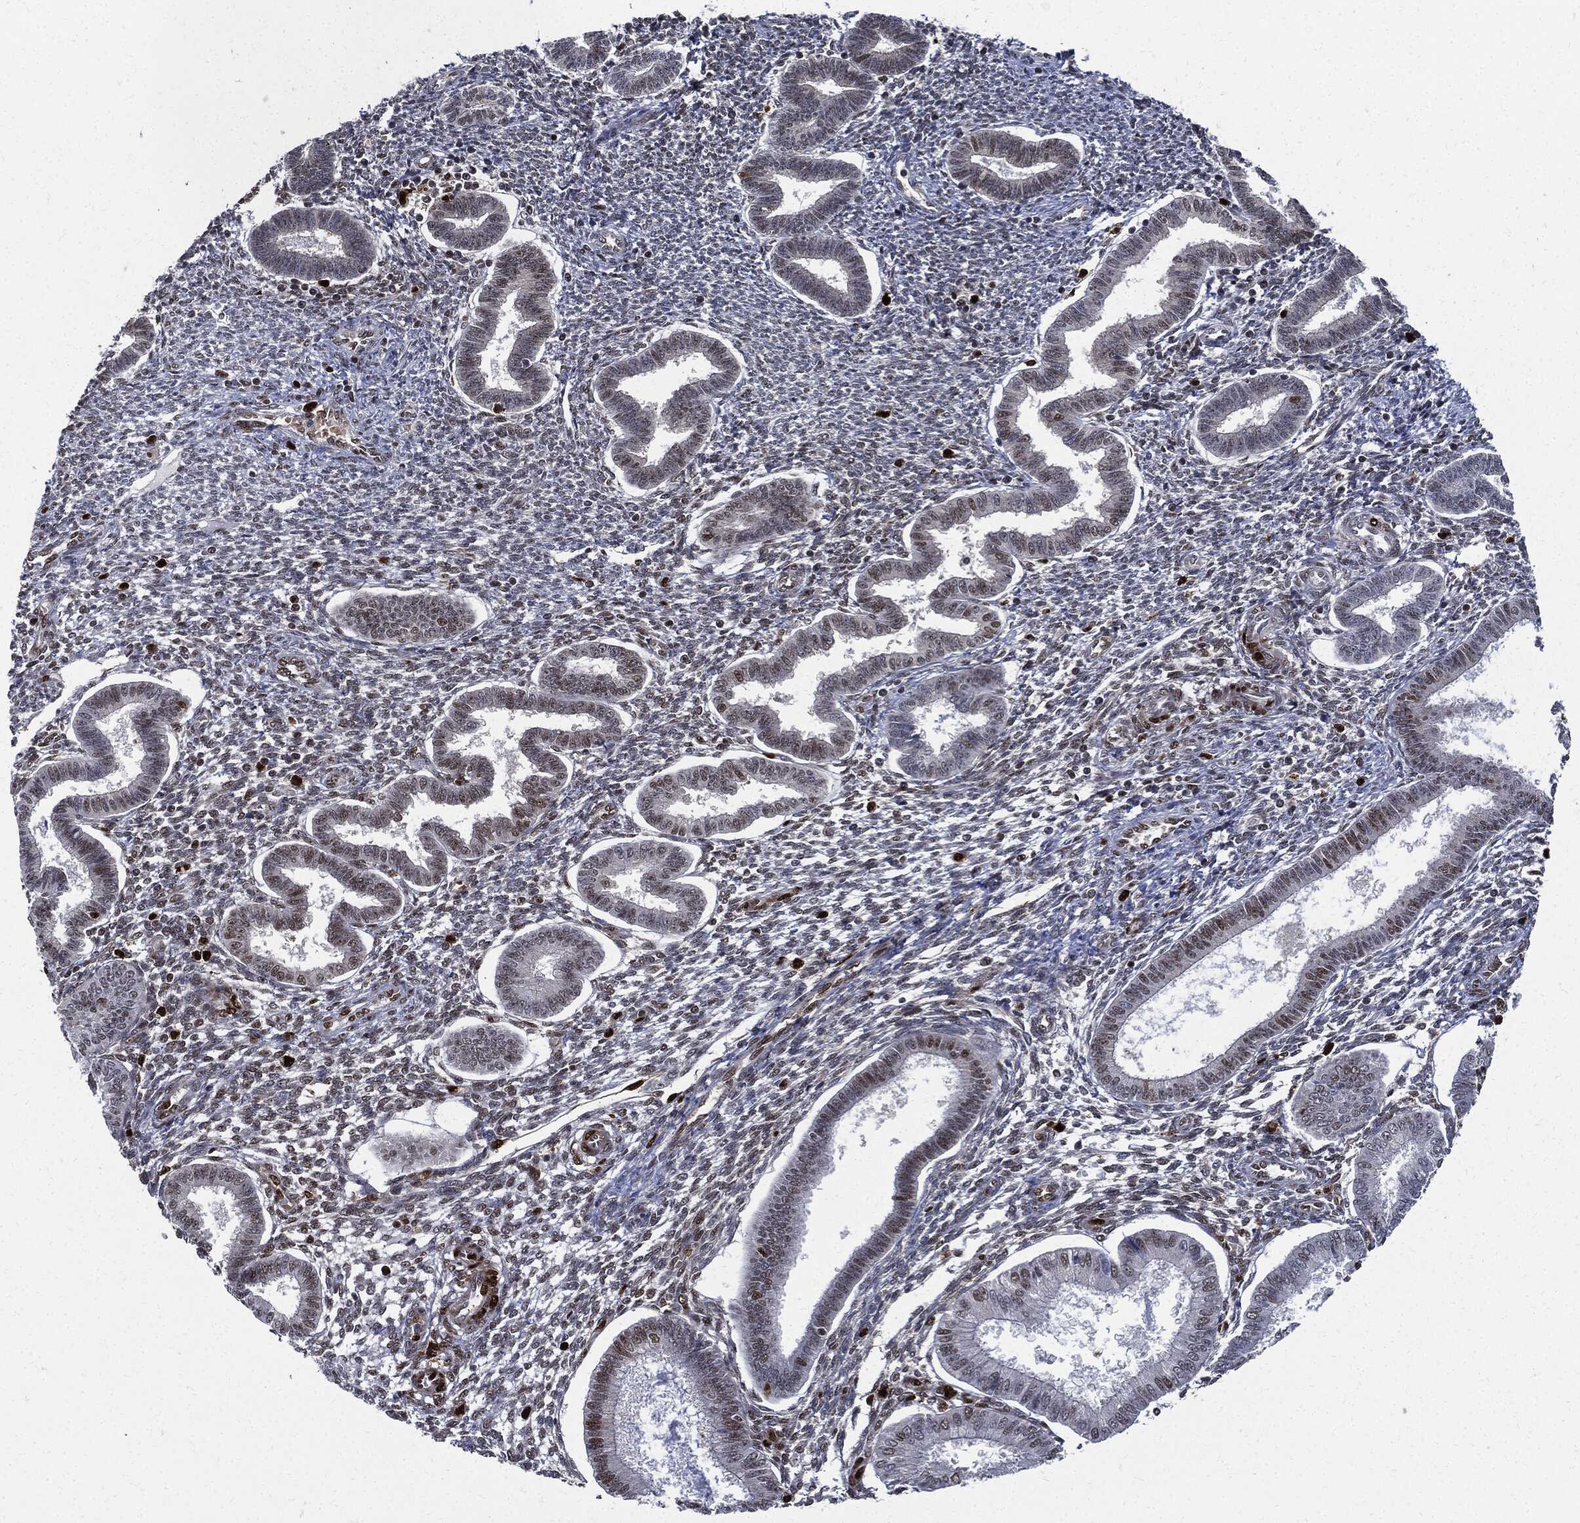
{"staining": {"intensity": "strong", "quantity": ">75%", "location": "nuclear"}, "tissue": "endometrium", "cell_type": "Cells in endometrial stroma", "image_type": "normal", "snomed": [{"axis": "morphology", "description": "Normal tissue, NOS"}, {"axis": "topography", "description": "Endometrium"}], "caption": "Immunohistochemical staining of unremarkable endometrium reveals >75% levels of strong nuclear protein positivity in approximately >75% of cells in endometrial stroma.", "gene": "PCNA", "patient": {"sex": "female", "age": 43}}